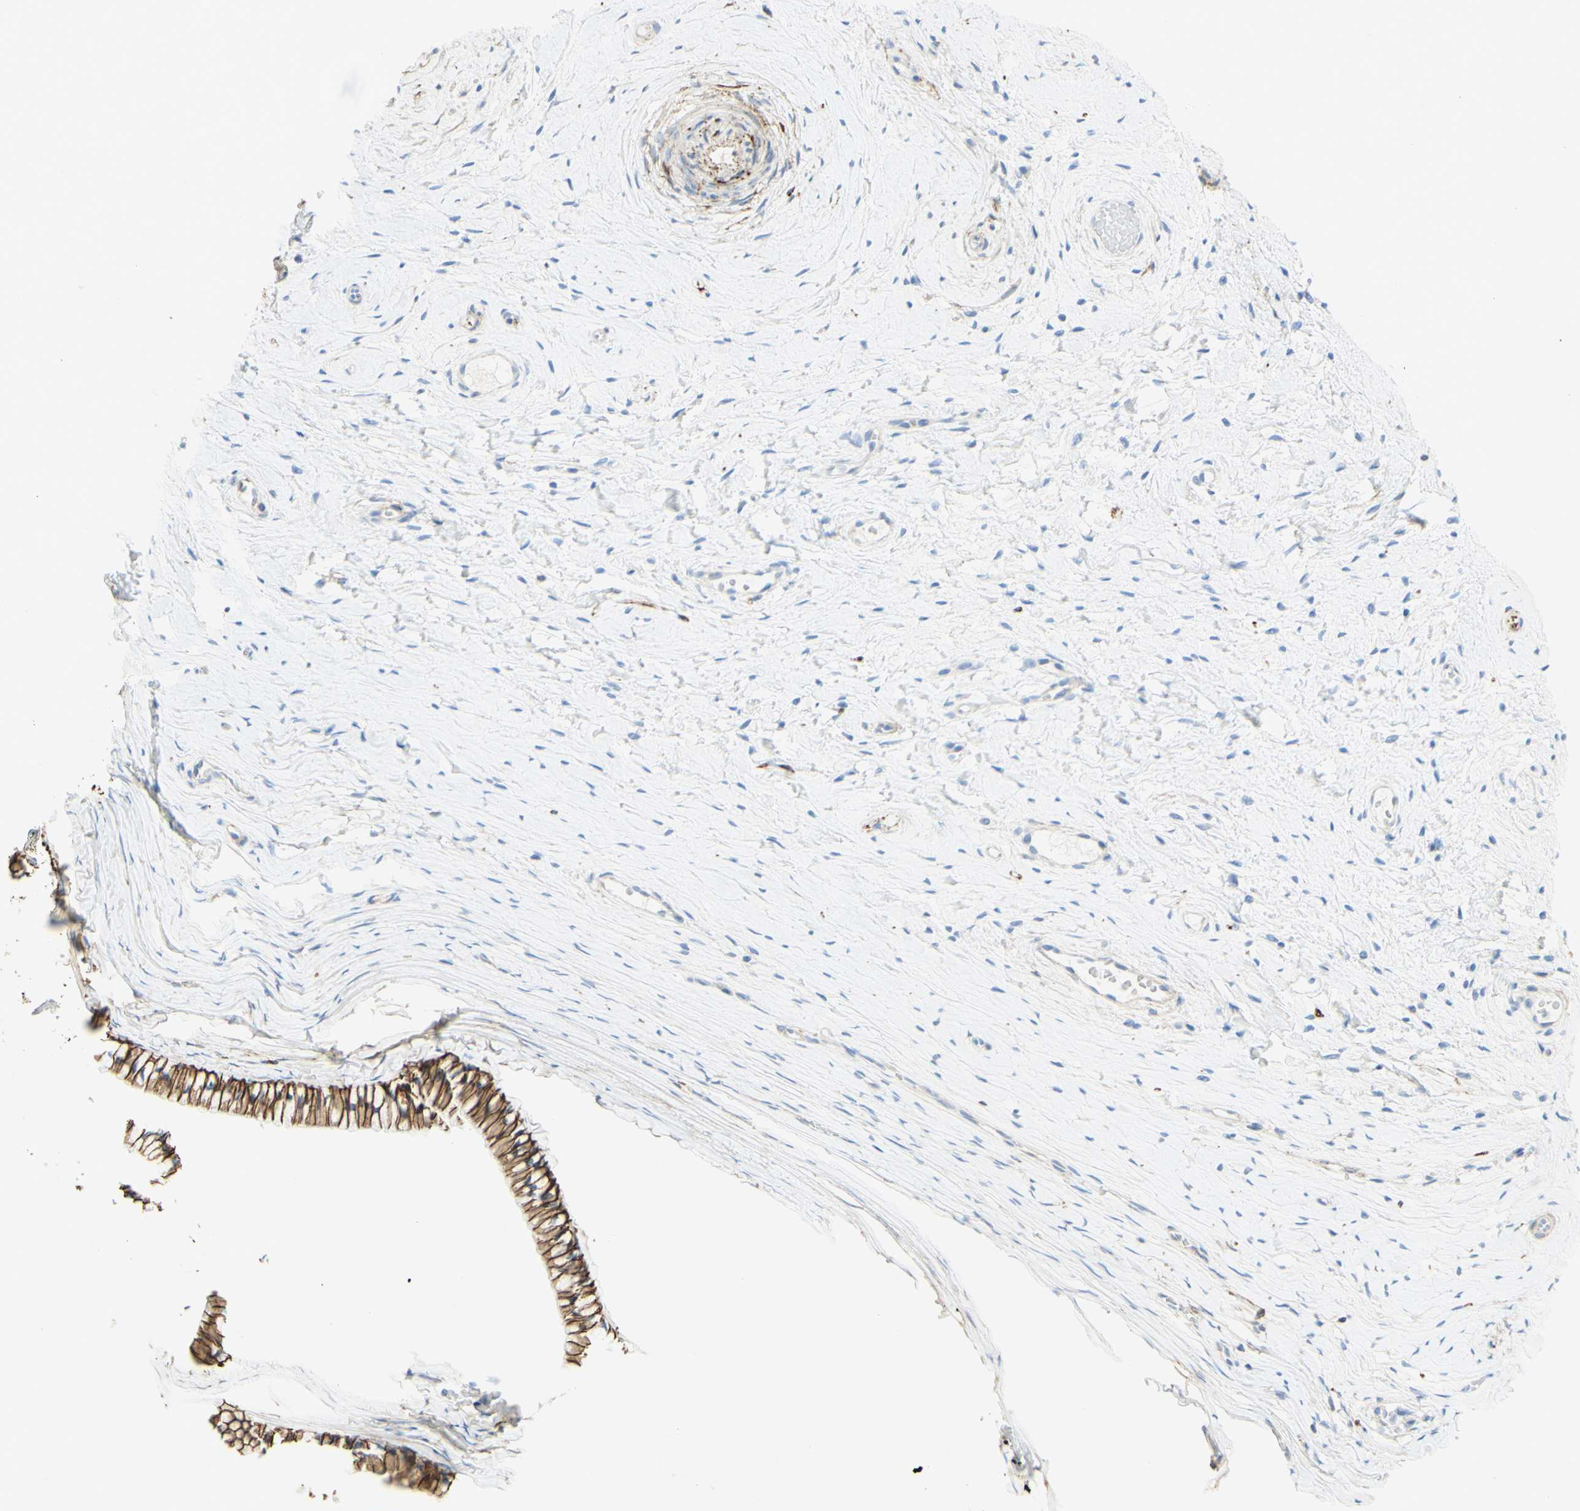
{"staining": {"intensity": "strong", "quantity": ">75%", "location": "cytoplasmic/membranous"}, "tissue": "cervix", "cell_type": "Glandular cells", "image_type": "normal", "snomed": [{"axis": "morphology", "description": "Normal tissue, NOS"}, {"axis": "topography", "description": "Cervix"}], "caption": "Normal cervix was stained to show a protein in brown. There is high levels of strong cytoplasmic/membranous expression in approximately >75% of glandular cells. (DAB IHC, brown staining for protein, blue staining for nuclei).", "gene": "ALCAM", "patient": {"sex": "female", "age": 39}}